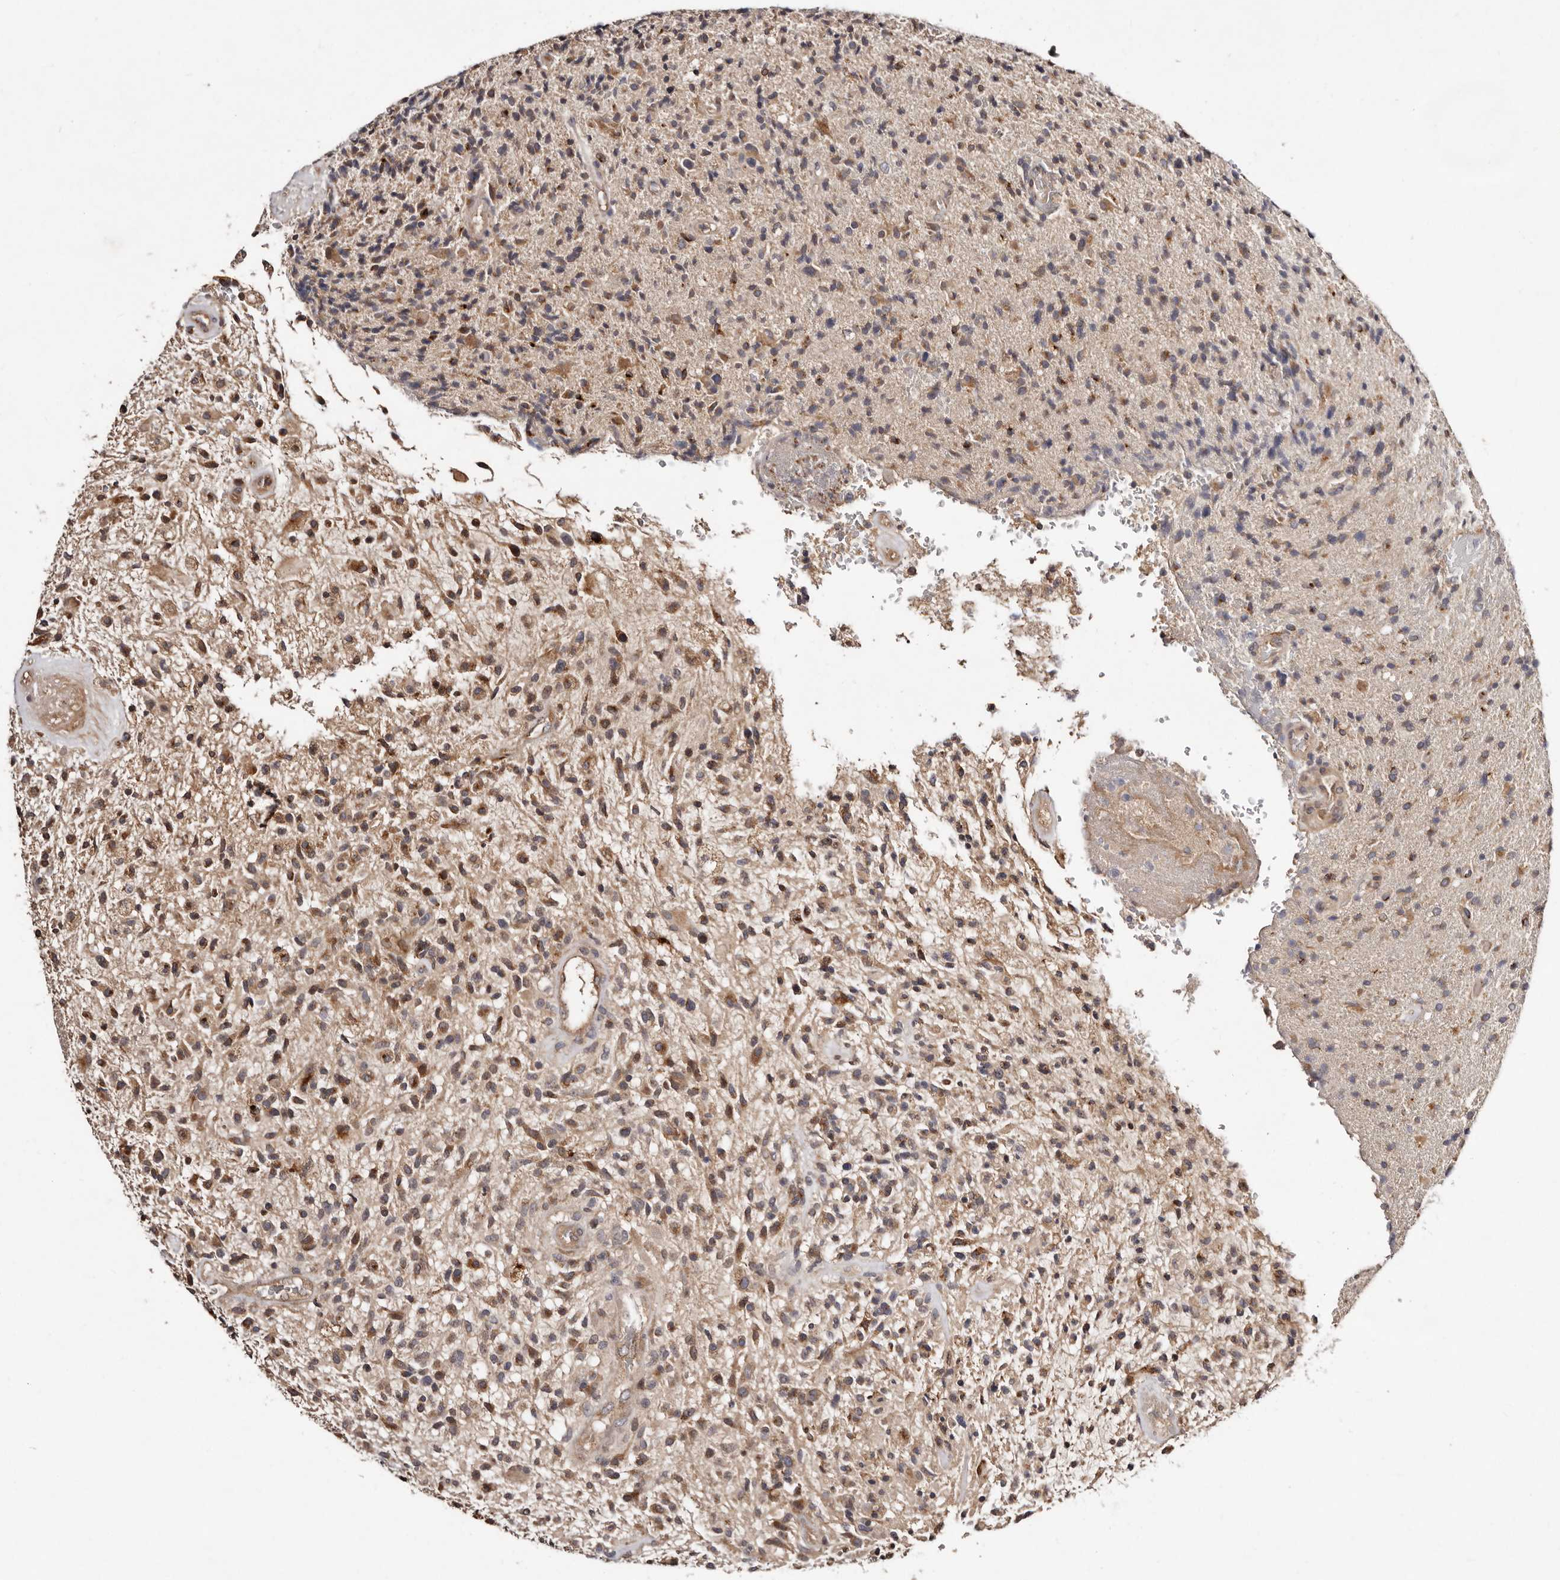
{"staining": {"intensity": "moderate", "quantity": "25%-75%", "location": "cytoplasmic/membranous"}, "tissue": "glioma", "cell_type": "Tumor cells", "image_type": "cancer", "snomed": [{"axis": "morphology", "description": "Glioma, malignant, High grade"}, {"axis": "topography", "description": "Brain"}], "caption": "This is a photomicrograph of IHC staining of glioma, which shows moderate expression in the cytoplasmic/membranous of tumor cells.", "gene": "DACT2", "patient": {"sex": "male", "age": 72}}